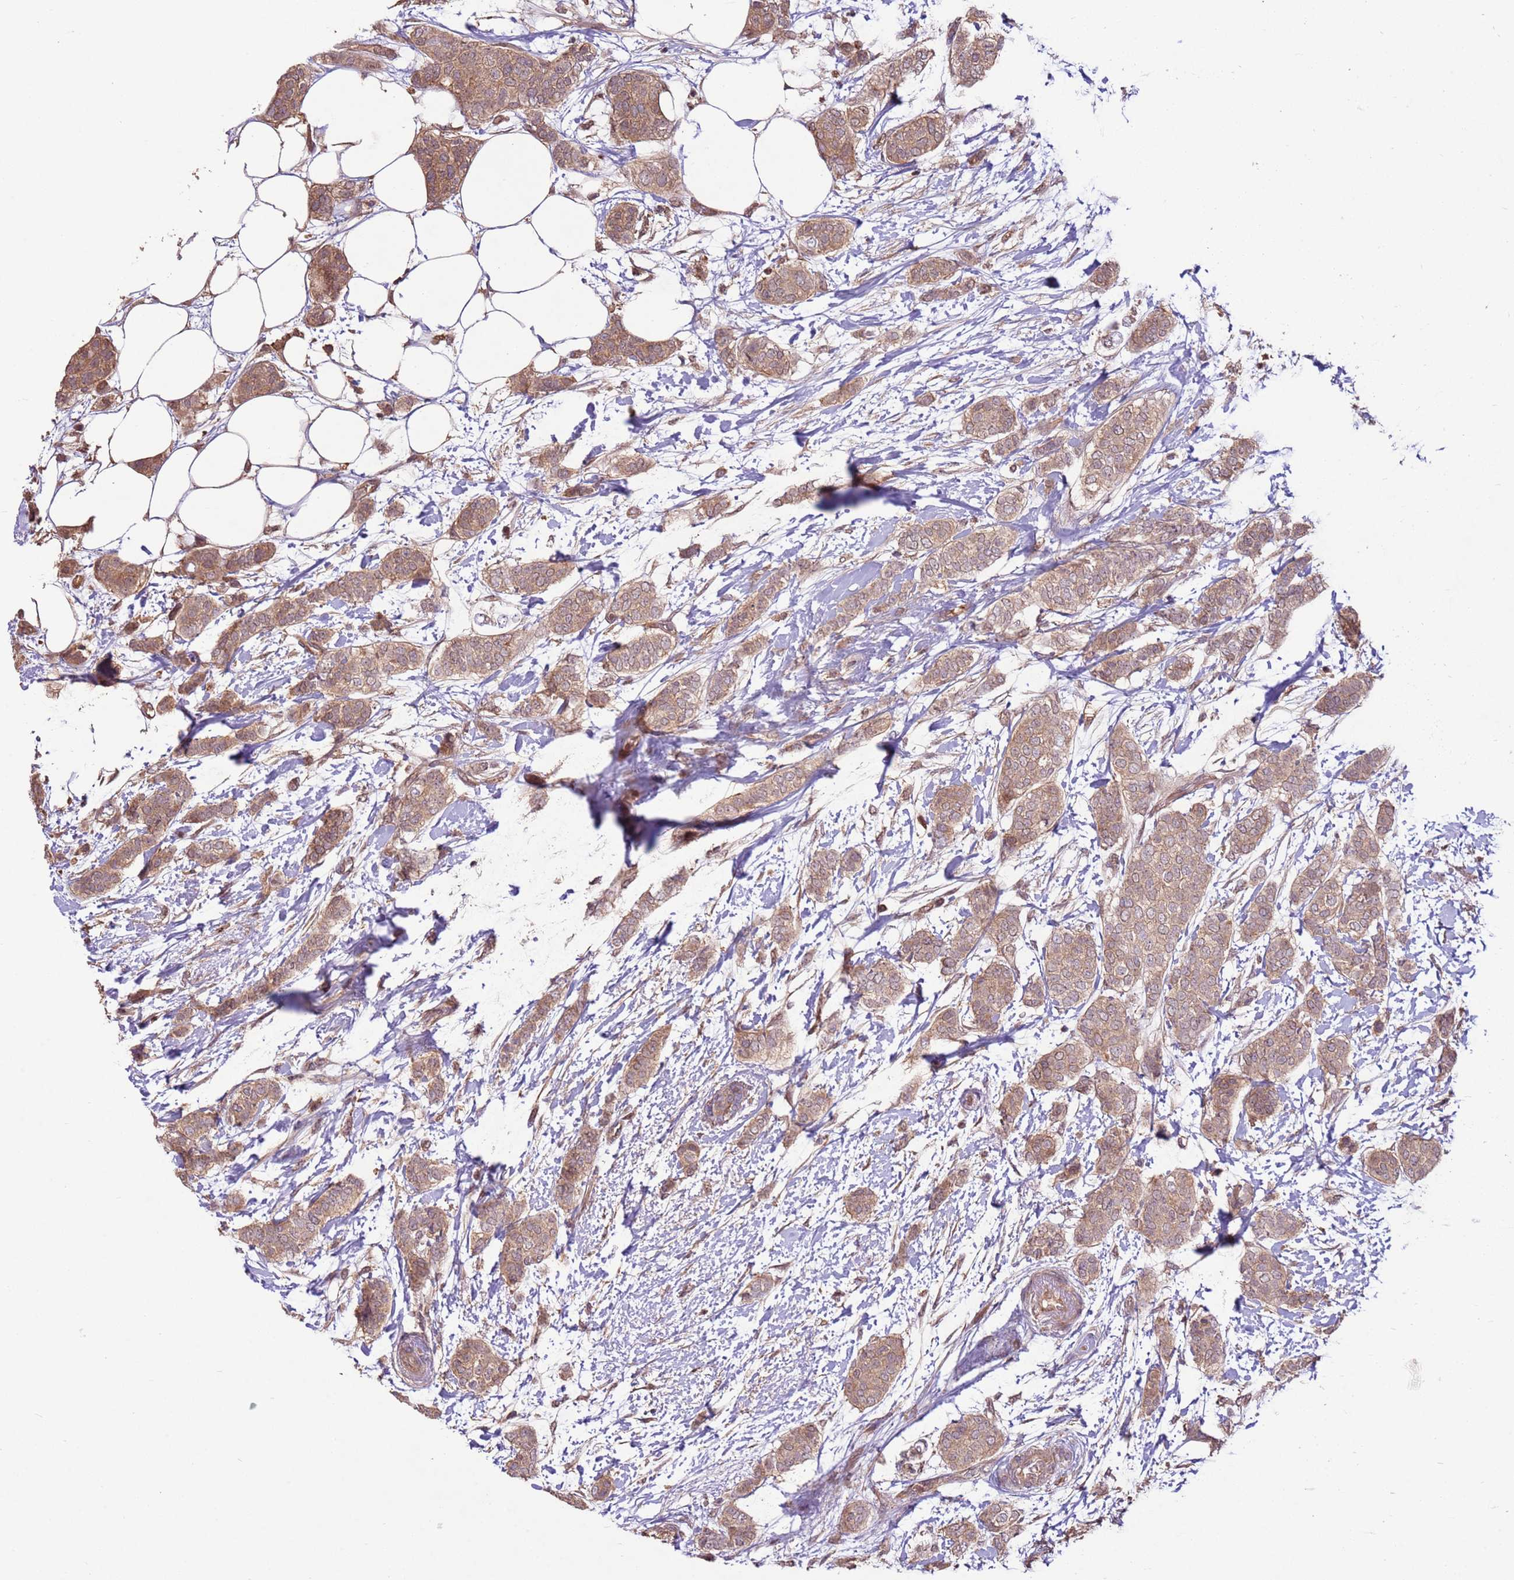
{"staining": {"intensity": "weak", "quantity": ">75%", "location": "cytoplasmic/membranous"}, "tissue": "breast cancer", "cell_type": "Tumor cells", "image_type": "cancer", "snomed": [{"axis": "morphology", "description": "Duct carcinoma"}, {"axis": "topography", "description": "Breast"}], "caption": "Protein expression analysis of breast cancer (infiltrating ductal carcinoma) demonstrates weak cytoplasmic/membranous positivity in approximately >75% of tumor cells. The staining was performed using DAB (3,3'-diaminobenzidine) to visualize the protein expression in brown, while the nuclei were stained in blue with hematoxylin (Magnification: 20x).", "gene": "CCDC112", "patient": {"sex": "female", "age": 72}}